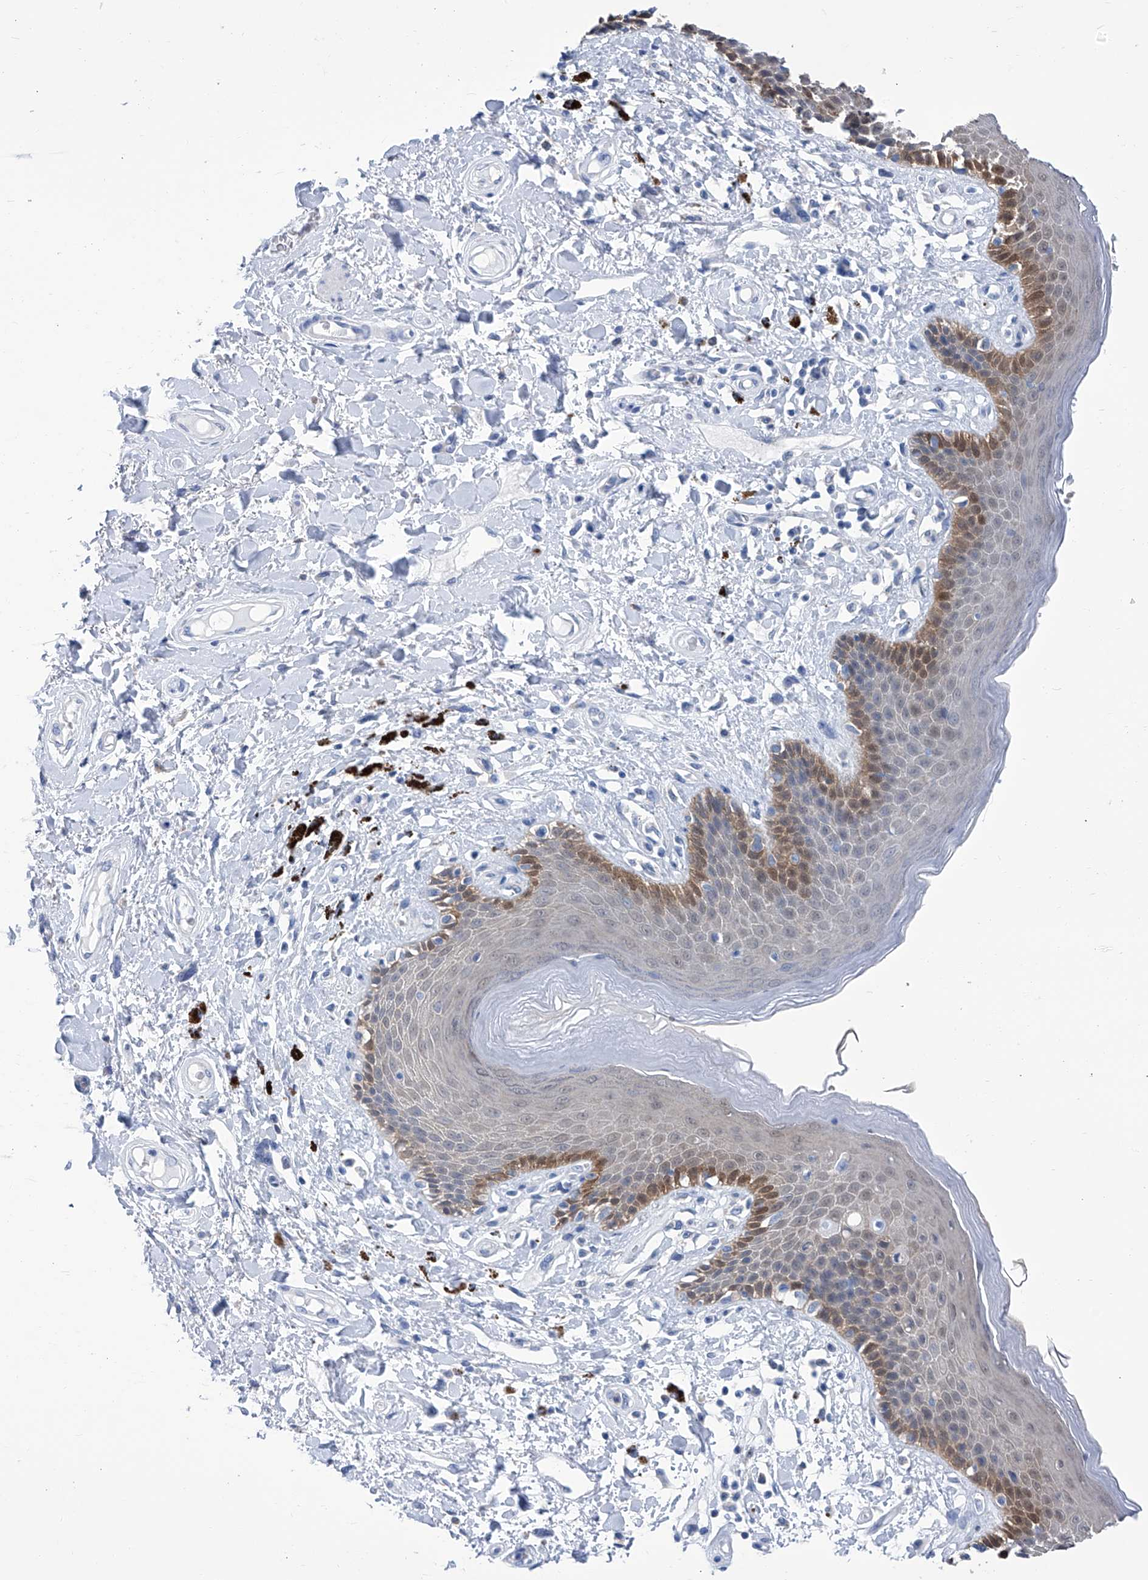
{"staining": {"intensity": "moderate", "quantity": "<25%", "location": "cytoplasmic/membranous"}, "tissue": "skin", "cell_type": "Epidermal cells", "image_type": "normal", "snomed": [{"axis": "morphology", "description": "Normal tissue, NOS"}, {"axis": "topography", "description": "Anal"}], "caption": "Protein staining by IHC exhibits moderate cytoplasmic/membranous positivity in approximately <25% of epidermal cells in unremarkable skin.", "gene": "IMPA2", "patient": {"sex": "female", "age": 78}}